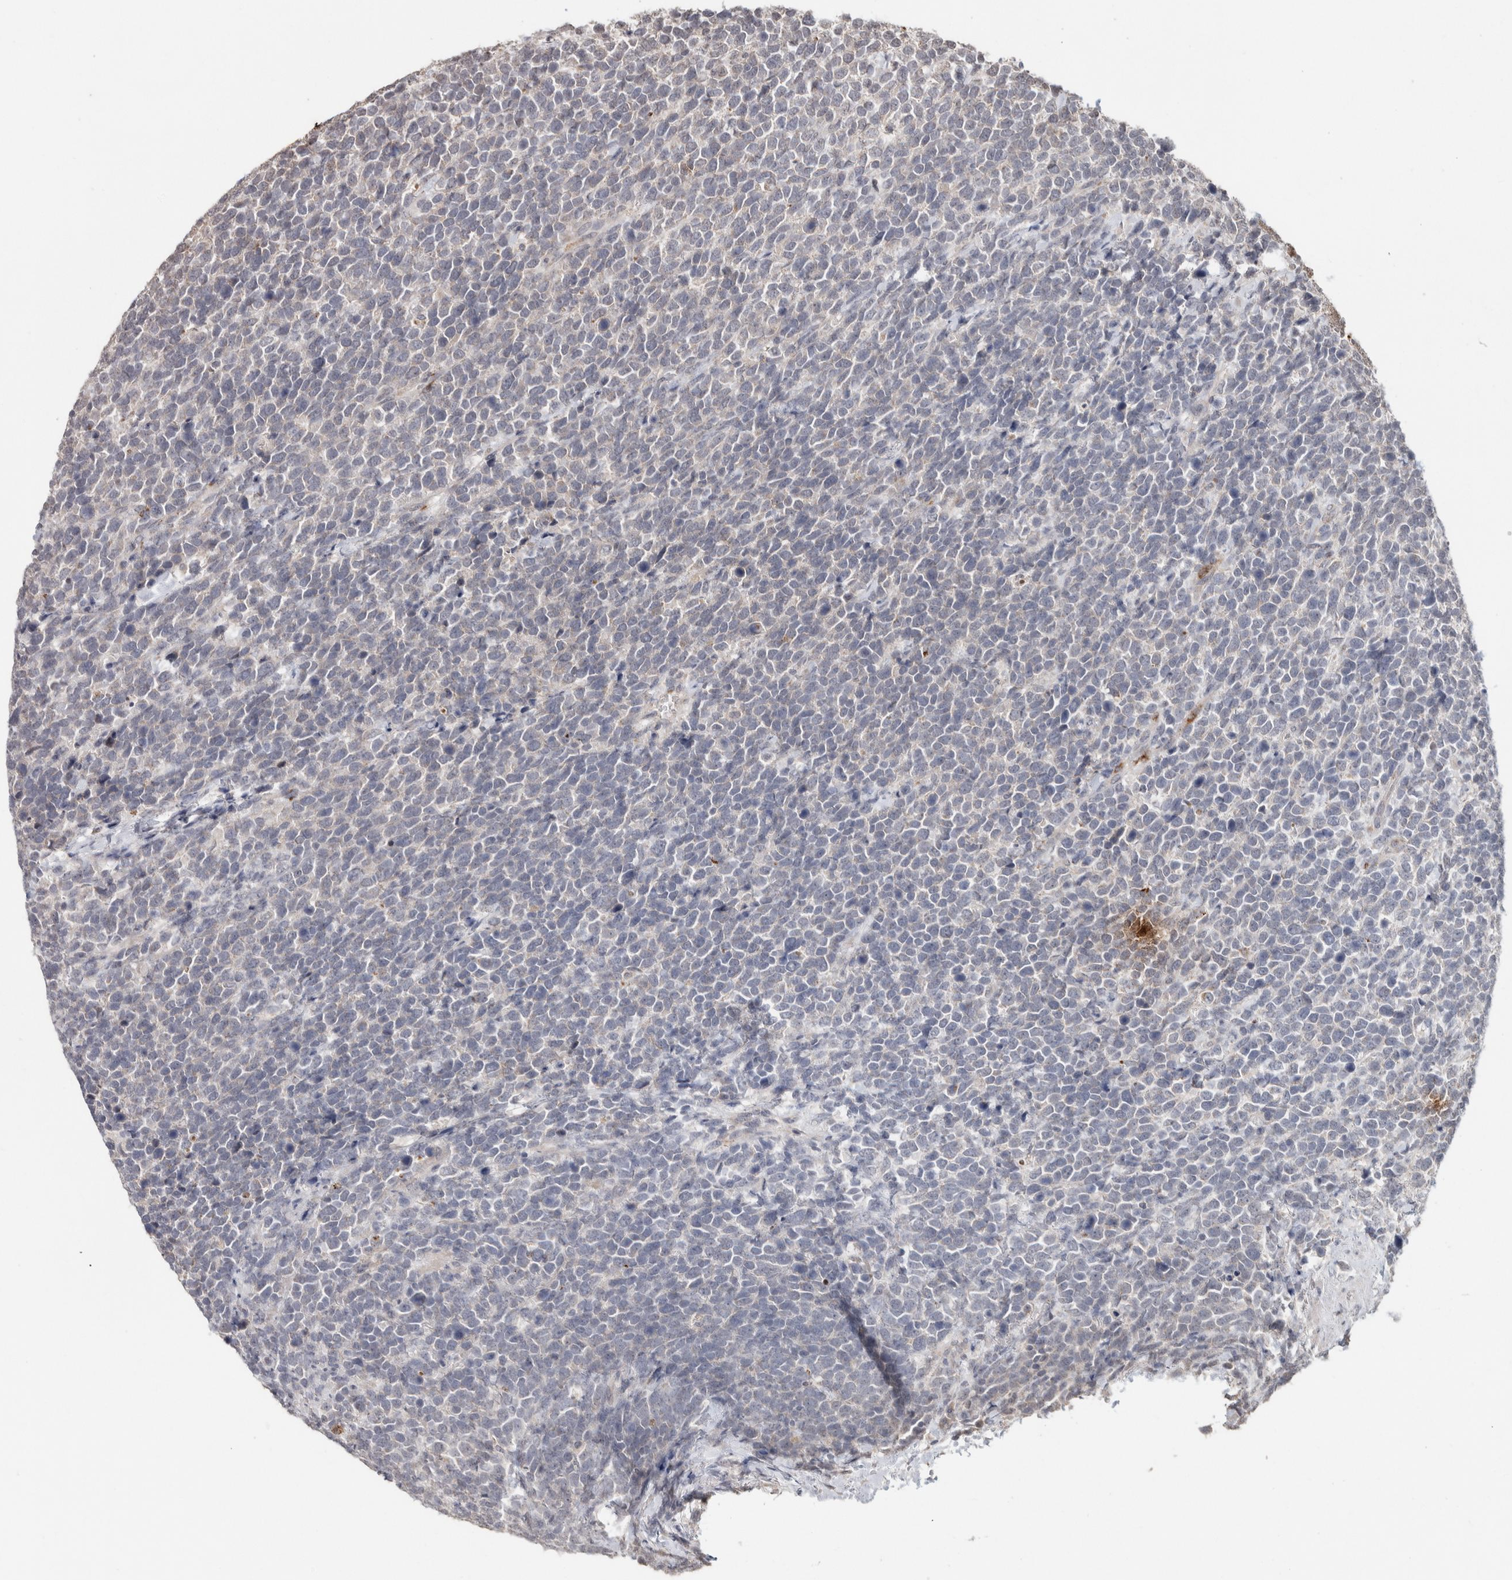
{"staining": {"intensity": "negative", "quantity": "none", "location": "none"}, "tissue": "urothelial cancer", "cell_type": "Tumor cells", "image_type": "cancer", "snomed": [{"axis": "morphology", "description": "Urothelial carcinoma, High grade"}, {"axis": "topography", "description": "Urinary bladder"}], "caption": "High power microscopy photomicrograph of an immunohistochemistry (IHC) histopathology image of urothelial cancer, revealing no significant expression in tumor cells. (Stains: DAB (3,3'-diaminobenzidine) immunohistochemistry (IHC) with hematoxylin counter stain, Microscopy: brightfield microscopy at high magnification).", "gene": "FAM3A", "patient": {"sex": "female", "age": 82}}